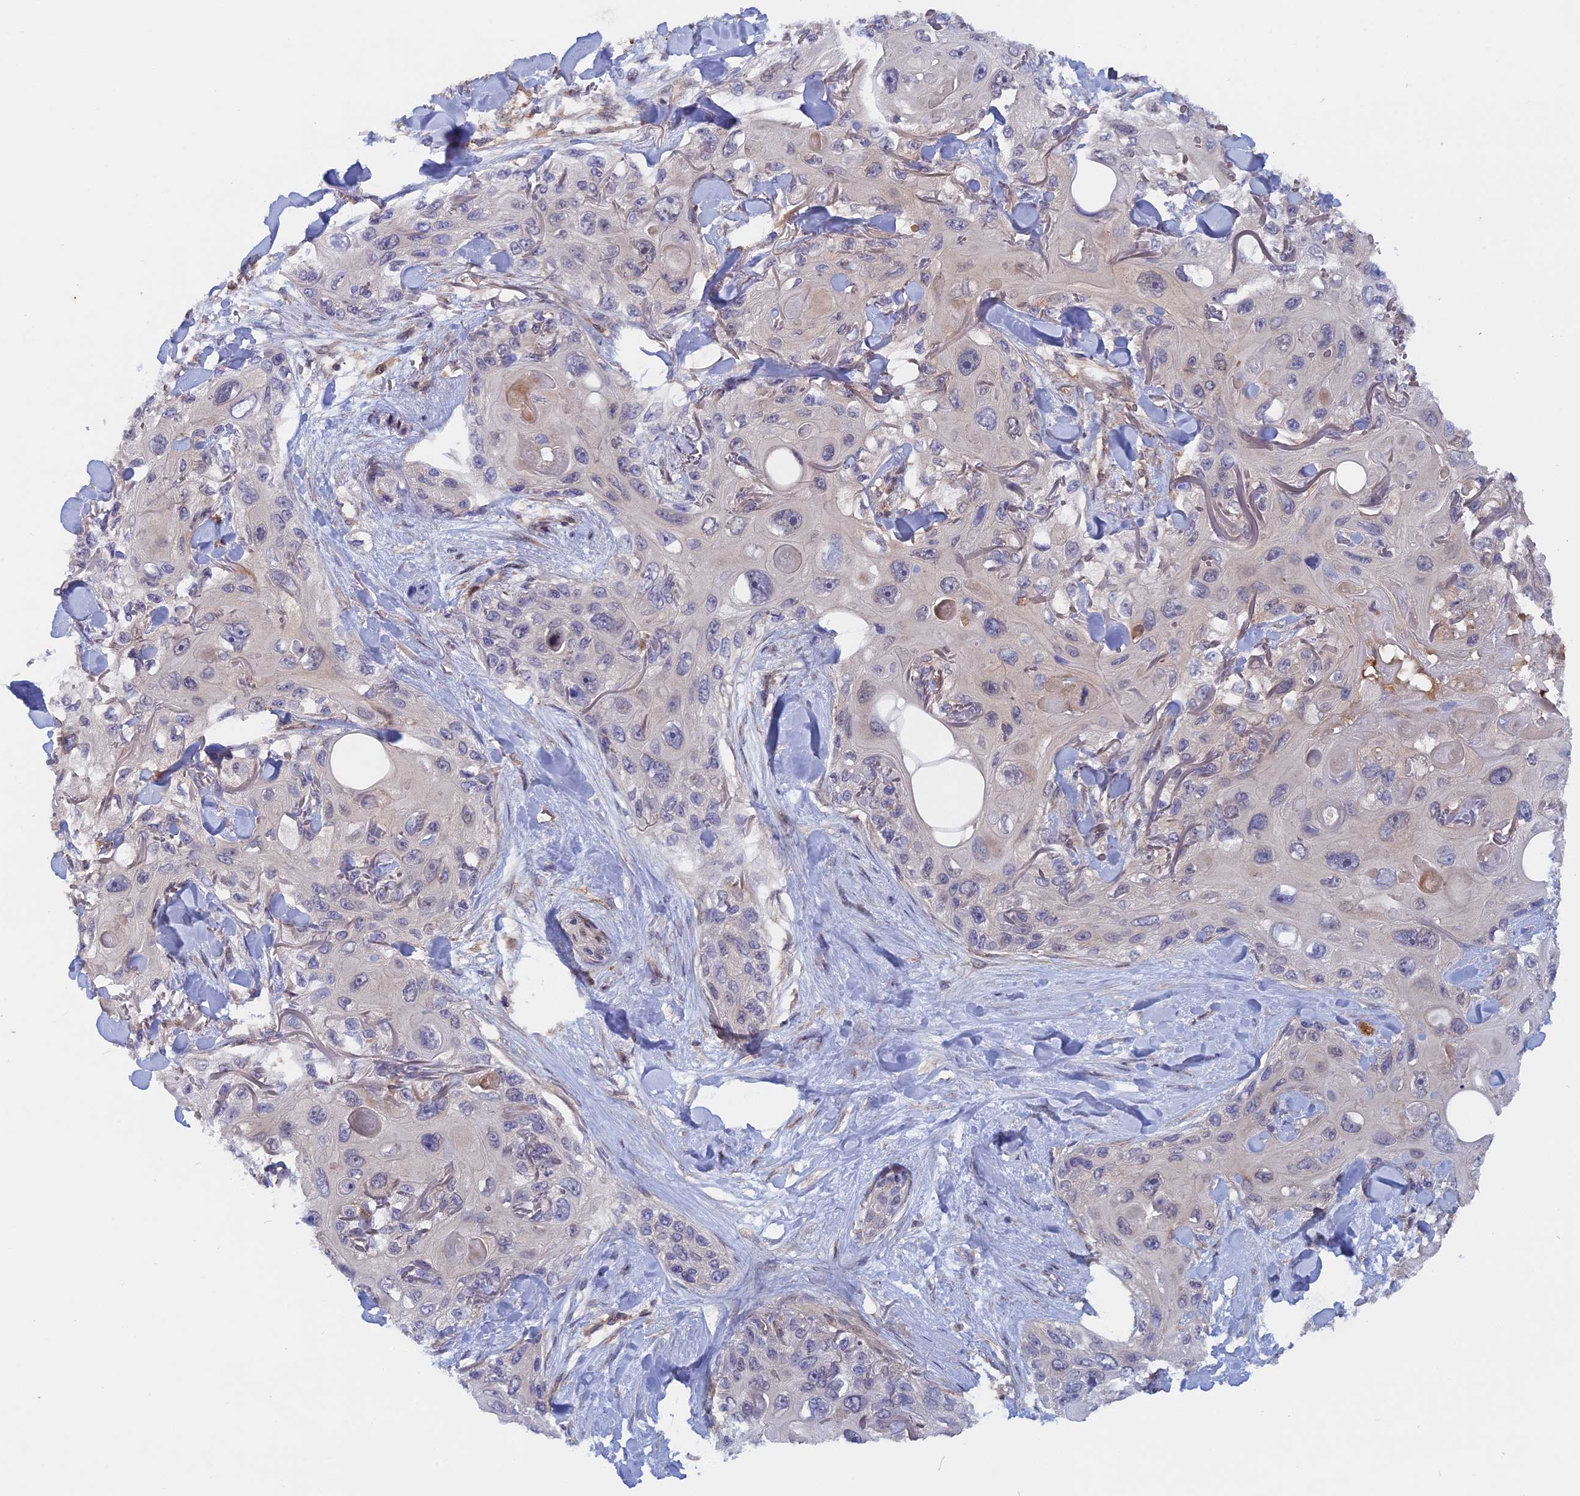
{"staining": {"intensity": "negative", "quantity": "none", "location": "none"}, "tissue": "skin cancer", "cell_type": "Tumor cells", "image_type": "cancer", "snomed": [{"axis": "morphology", "description": "Normal tissue, NOS"}, {"axis": "morphology", "description": "Squamous cell carcinoma, NOS"}, {"axis": "topography", "description": "Skin"}], "caption": "This is an immunohistochemistry (IHC) histopathology image of skin cancer. There is no staining in tumor cells.", "gene": "BLVRA", "patient": {"sex": "male", "age": 72}}